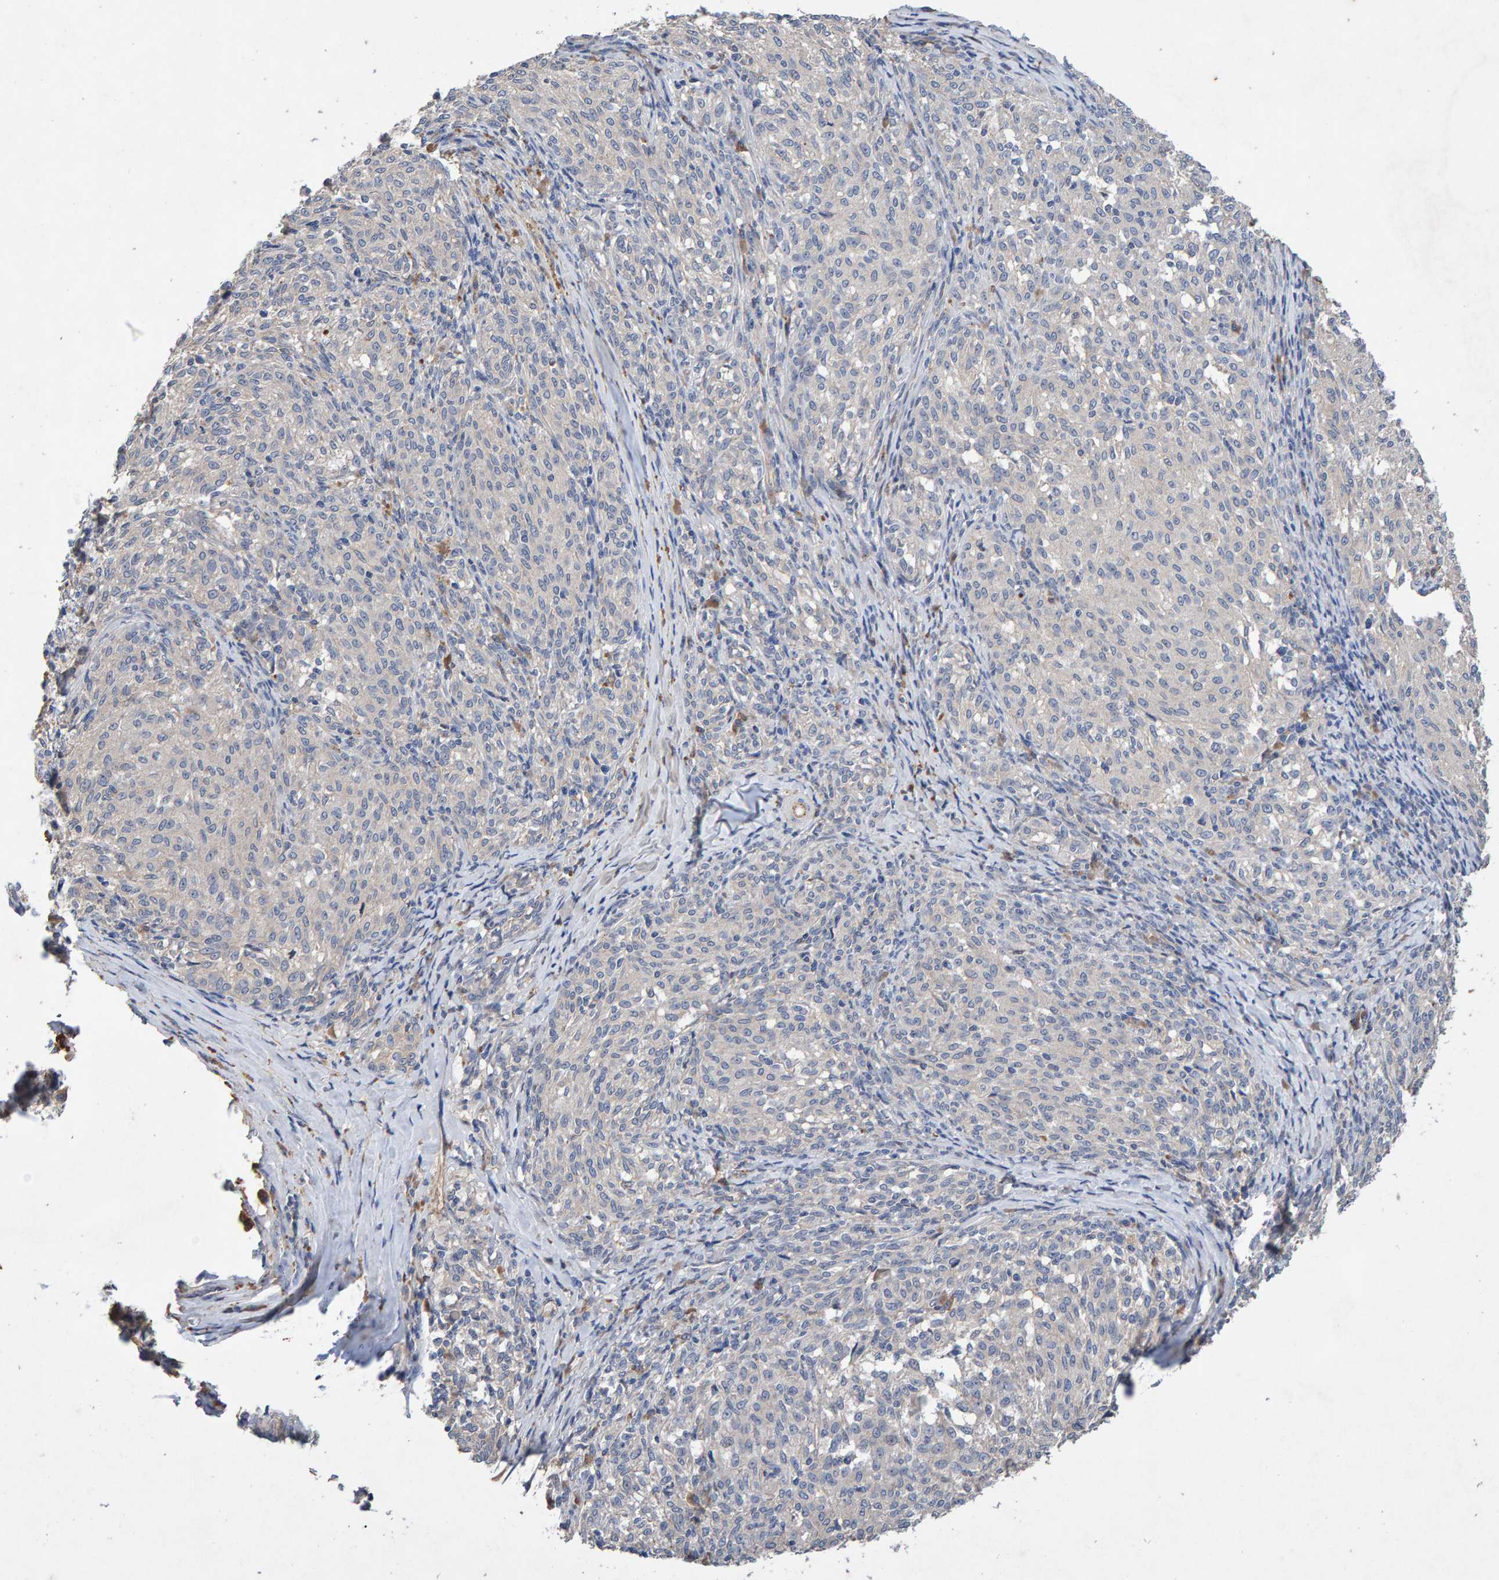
{"staining": {"intensity": "negative", "quantity": "none", "location": "none"}, "tissue": "melanoma", "cell_type": "Tumor cells", "image_type": "cancer", "snomed": [{"axis": "morphology", "description": "Malignant melanoma, NOS"}, {"axis": "topography", "description": "Skin"}], "caption": "Tumor cells show no significant expression in melanoma.", "gene": "EFR3A", "patient": {"sex": "female", "age": 72}}